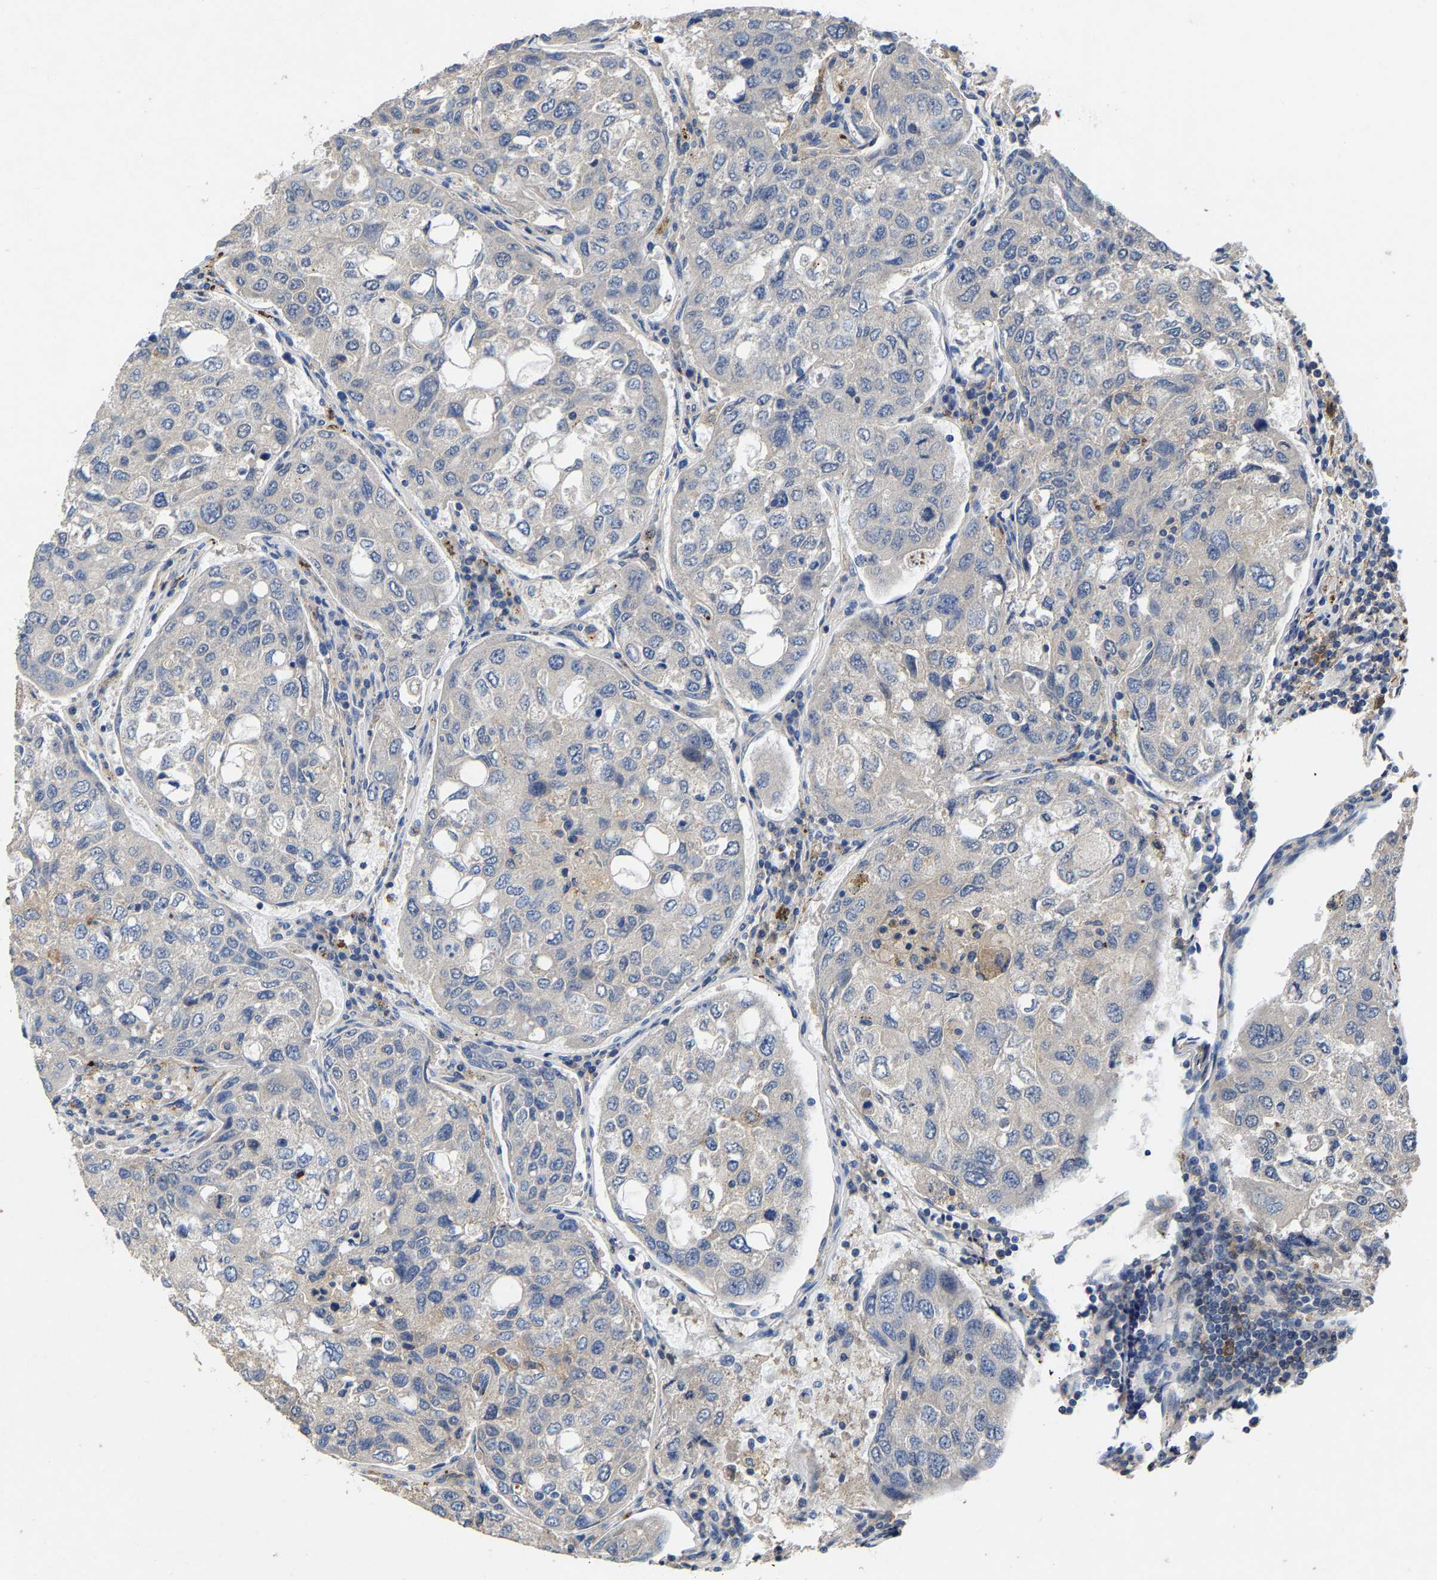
{"staining": {"intensity": "negative", "quantity": "none", "location": "none"}, "tissue": "urothelial cancer", "cell_type": "Tumor cells", "image_type": "cancer", "snomed": [{"axis": "morphology", "description": "Urothelial carcinoma, High grade"}, {"axis": "topography", "description": "Lymph node"}, {"axis": "topography", "description": "Urinary bladder"}], "caption": "This histopathology image is of high-grade urothelial carcinoma stained with IHC to label a protein in brown with the nuclei are counter-stained blue. There is no positivity in tumor cells.", "gene": "CCDC171", "patient": {"sex": "male", "age": 51}}